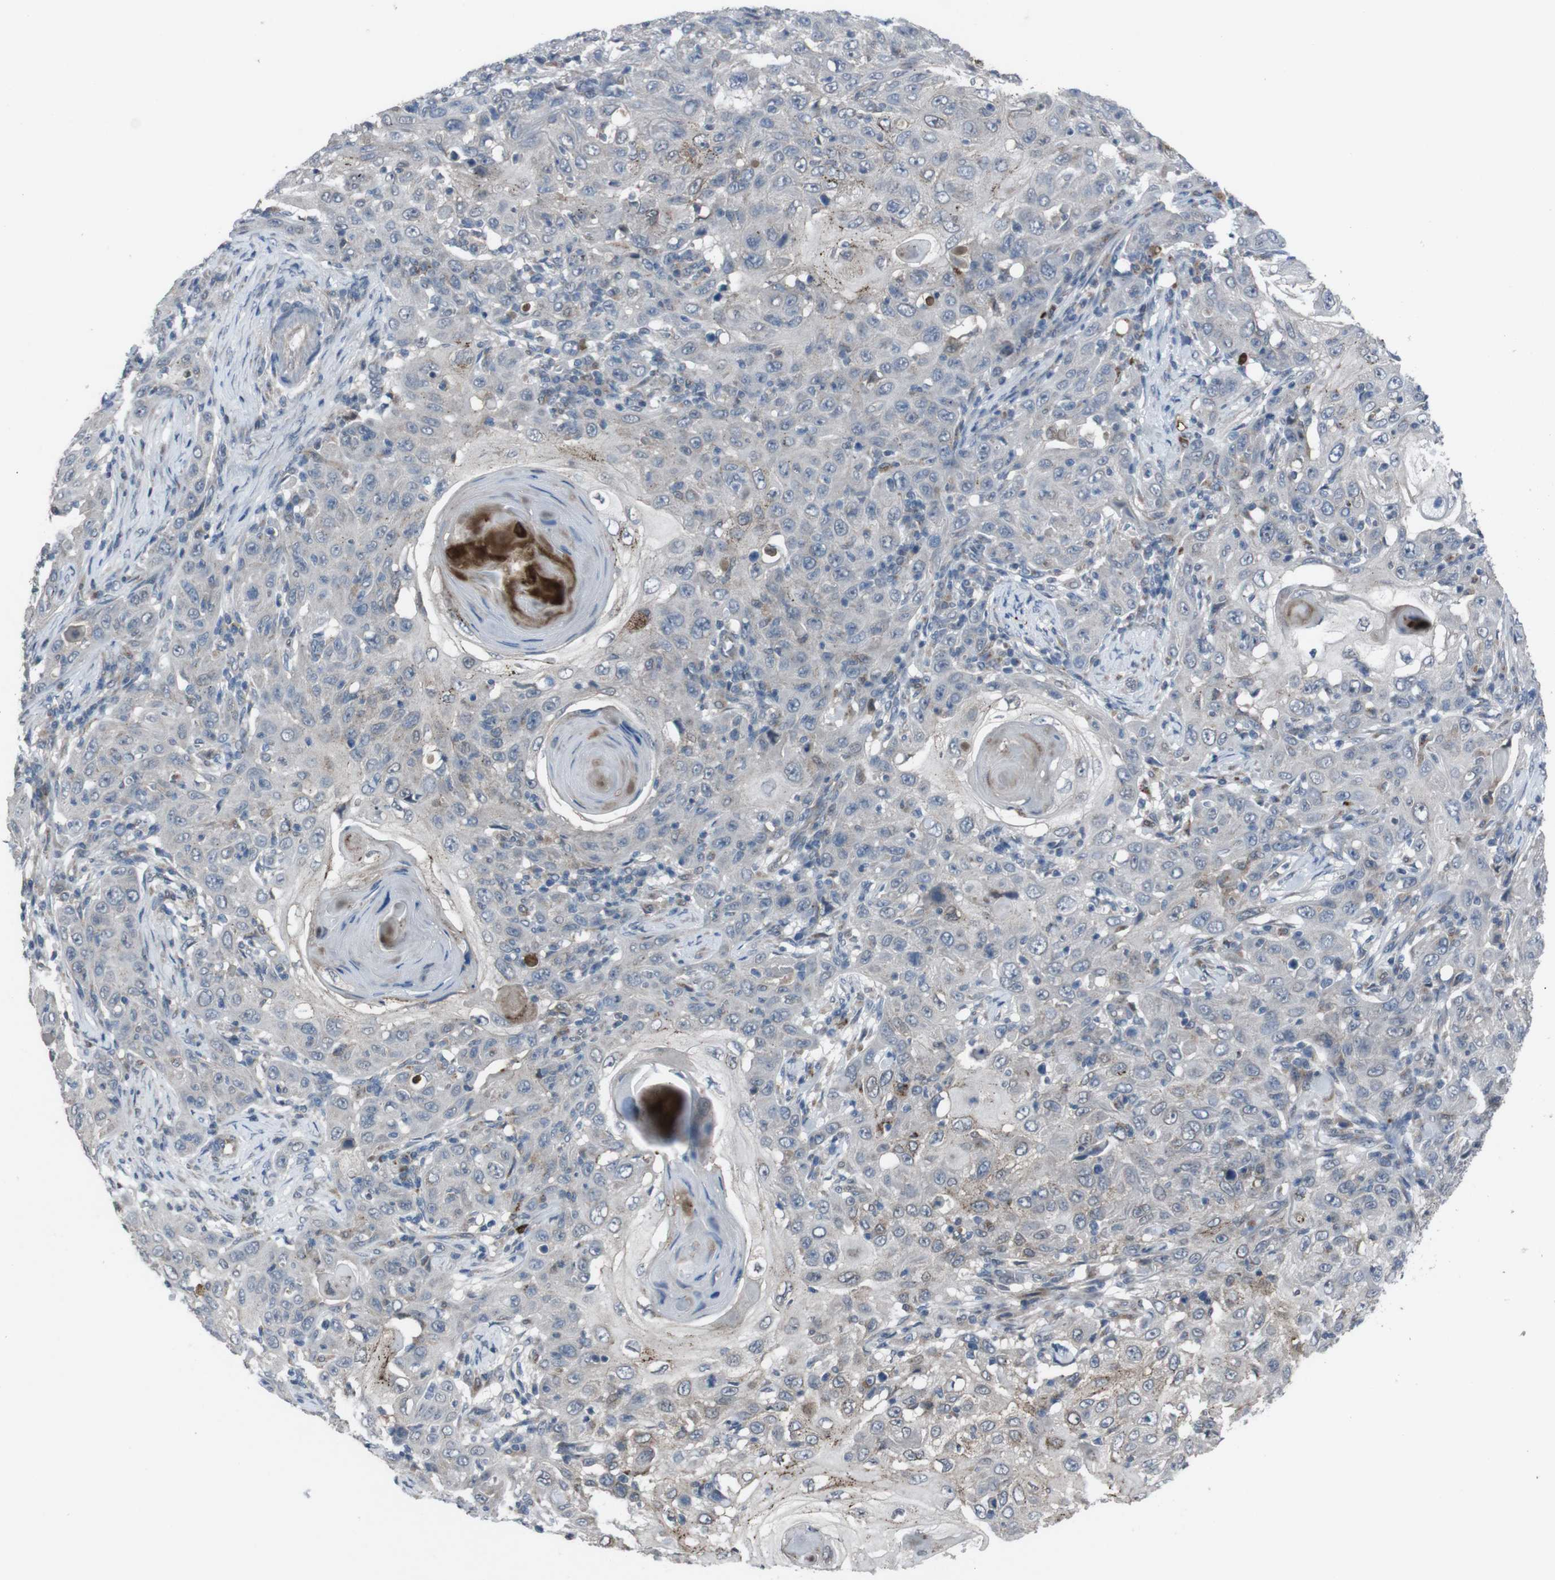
{"staining": {"intensity": "moderate", "quantity": "<25%", "location": "cytoplasmic/membranous"}, "tissue": "skin cancer", "cell_type": "Tumor cells", "image_type": "cancer", "snomed": [{"axis": "morphology", "description": "Squamous cell carcinoma, NOS"}, {"axis": "topography", "description": "Skin"}], "caption": "Protein positivity by immunohistochemistry (IHC) reveals moderate cytoplasmic/membranous positivity in approximately <25% of tumor cells in skin cancer (squamous cell carcinoma).", "gene": "EFNA5", "patient": {"sex": "female", "age": 88}}